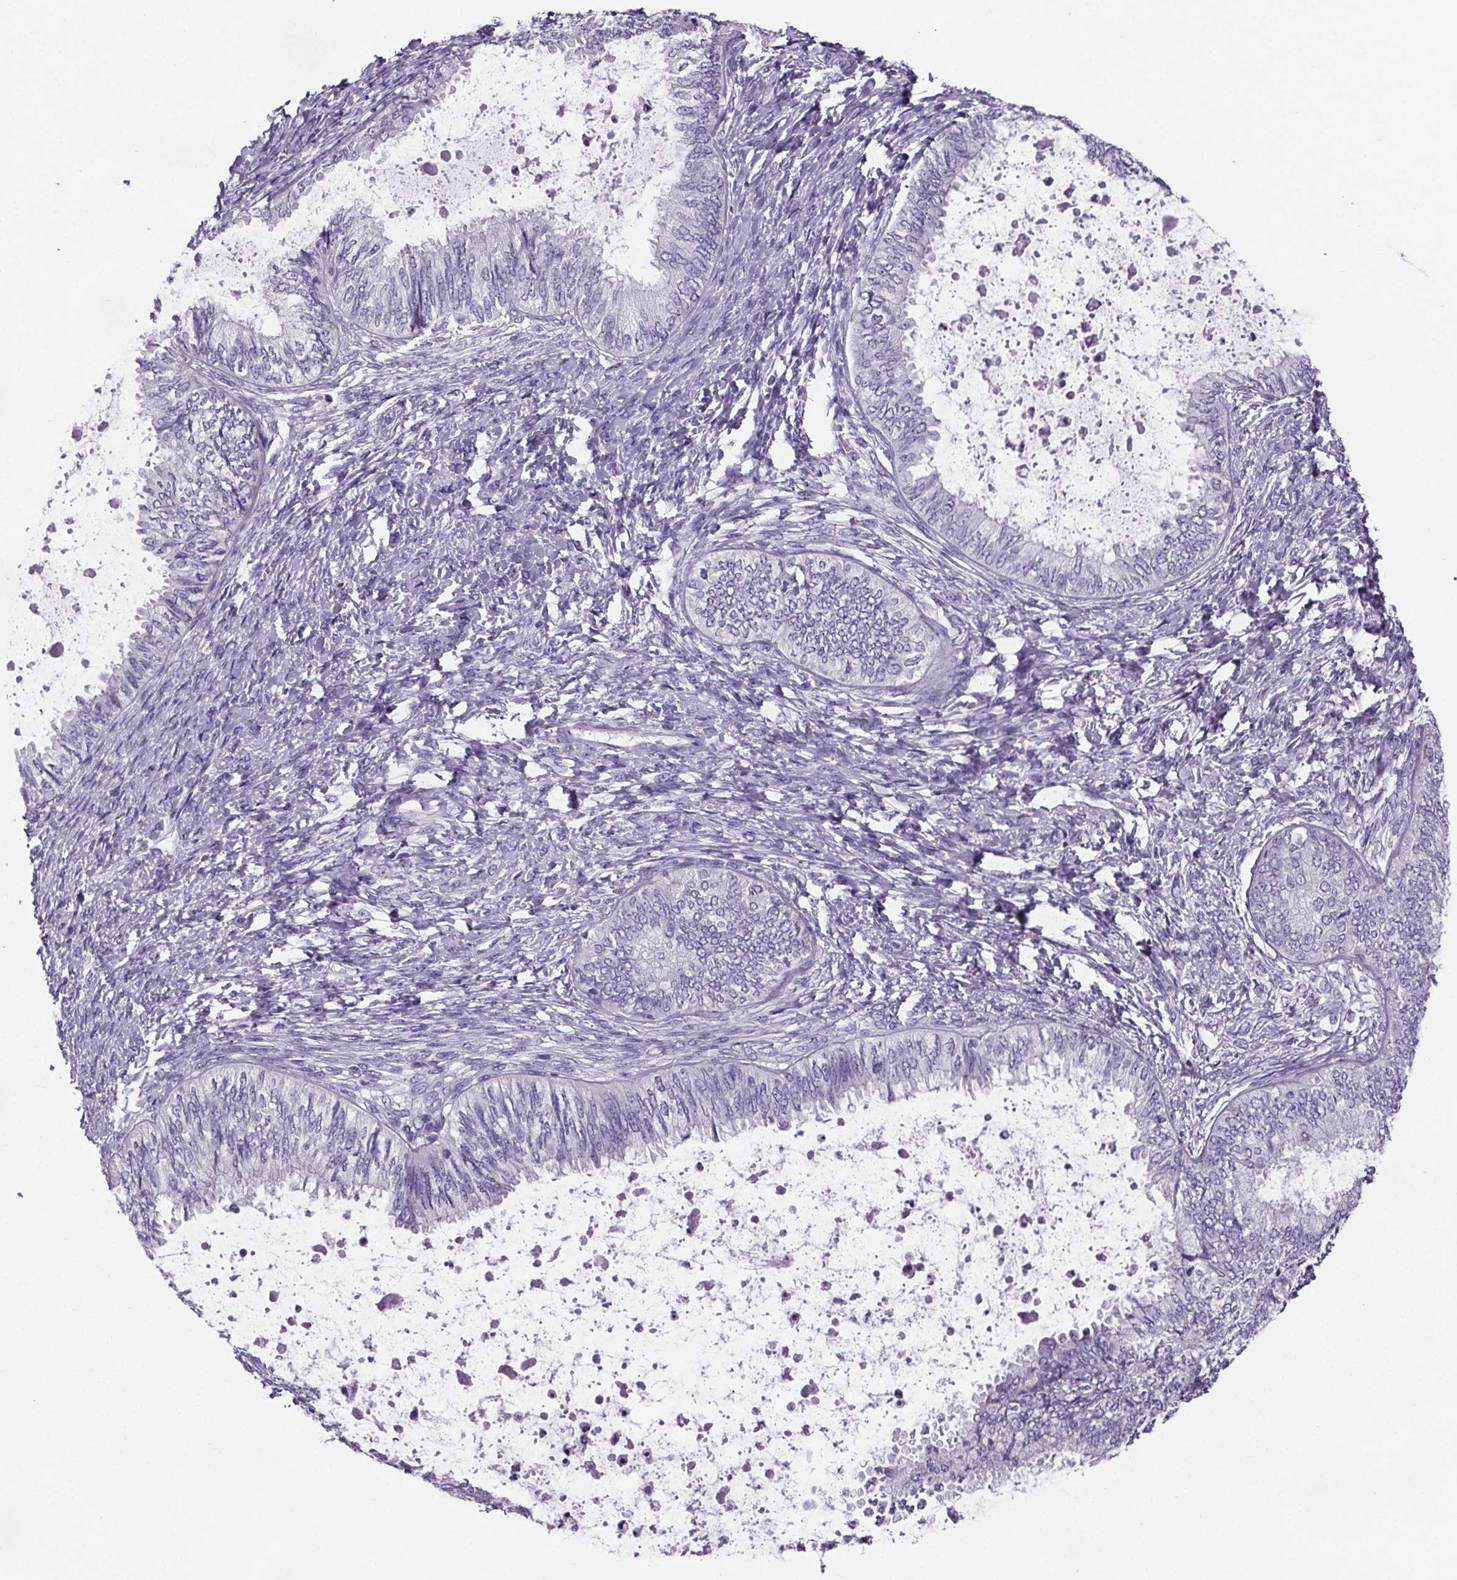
{"staining": {"intensity": "negative", "quantity": "none", "location": "none"}, "tissue": "ovarian cancer", "cell_type": "Tumor cells", "image_type": "cancer", "snomed": [{"axis": "morphology", "description": "Carcinoma, endometroid"}, {"axis": "topography", "description": "Ovary"}], "caption": "Human endometroid carcinoma (ovarian) stained for a protein using IHC reveals no expression in tumor cells.", "gene": "CUBN", "patient": {"sex": "female", "age": 70}}